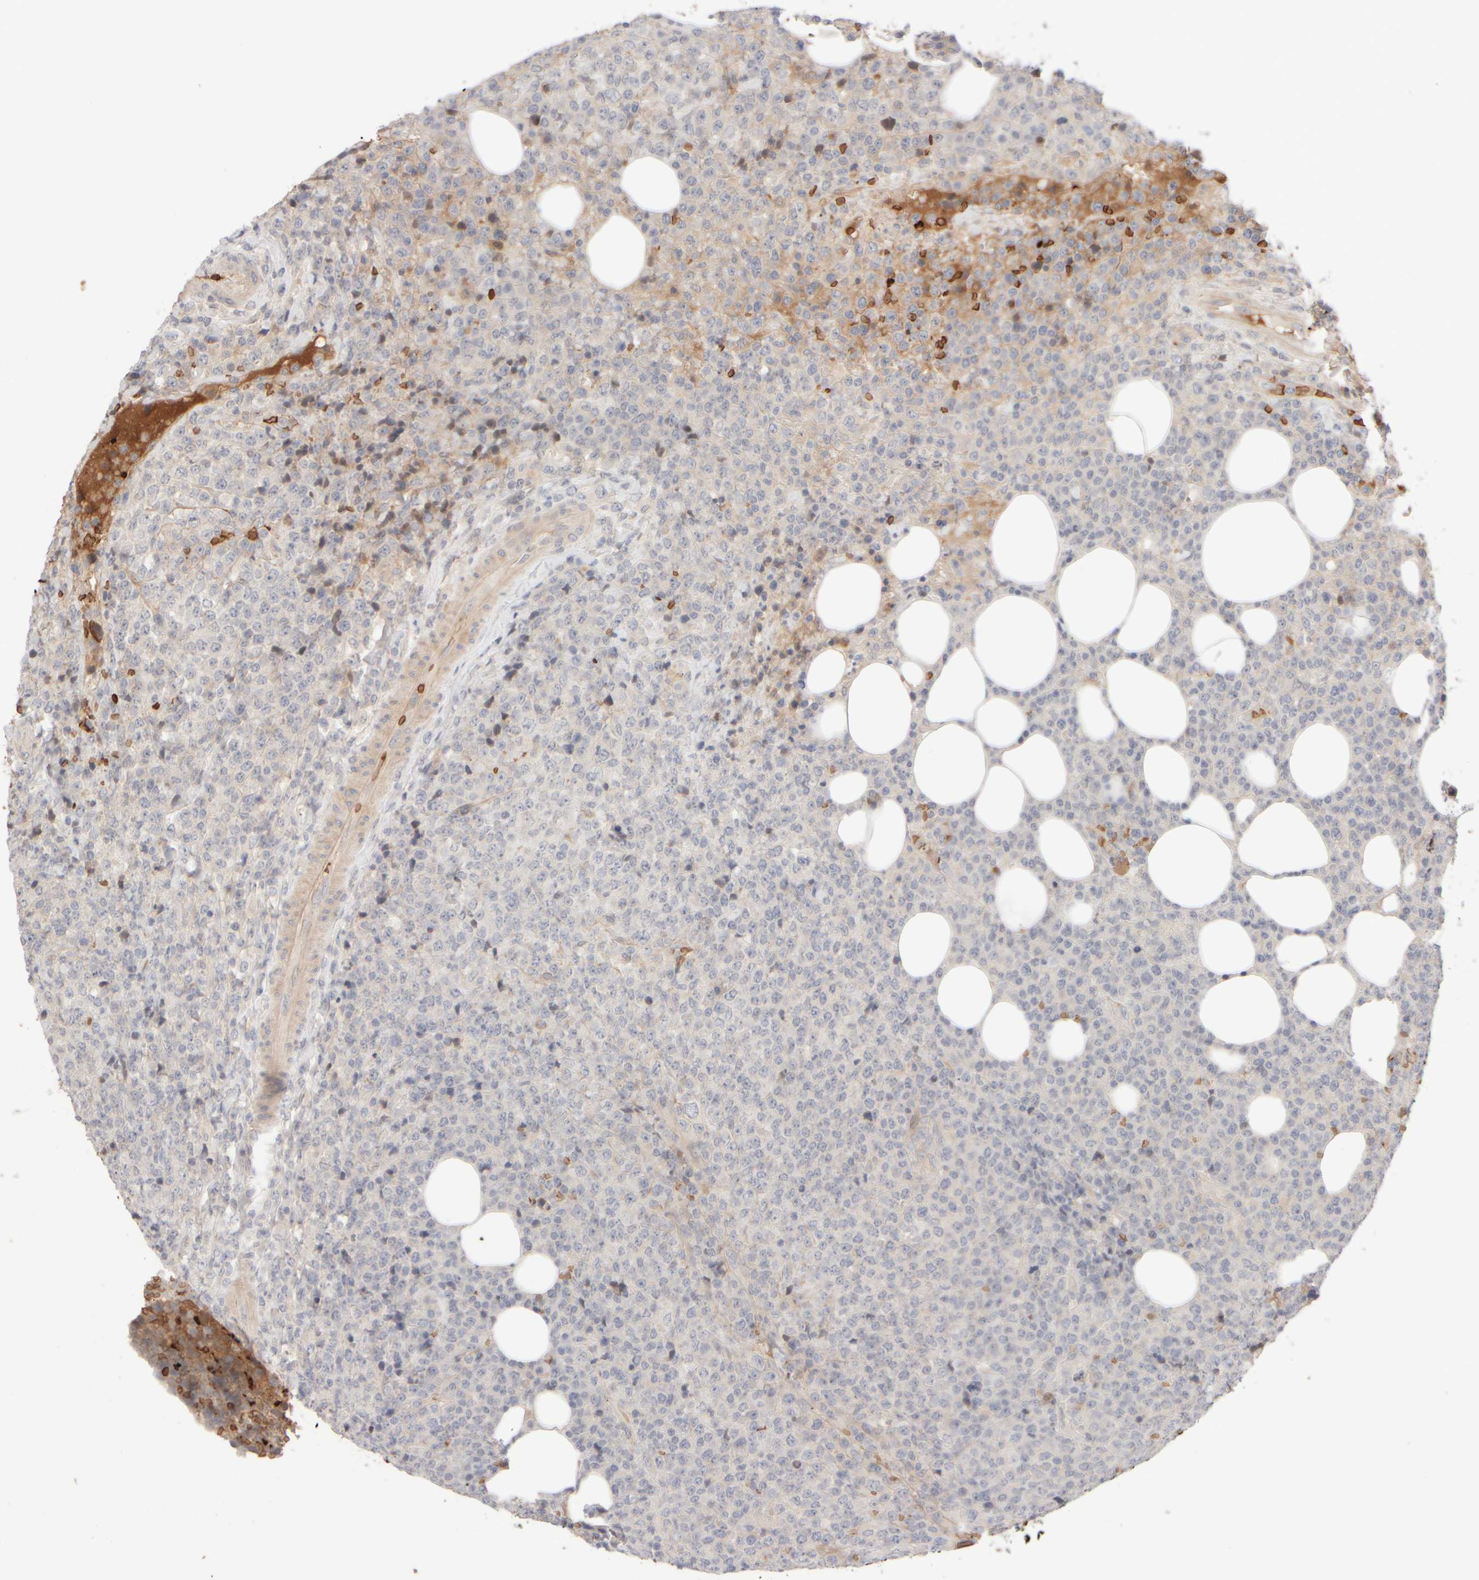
{"staining": {"intensity": "negative", "quantity": "none", "location": "none"}, "tissue": "lymphoma", "cell_type": "Tumor cells", "image_type": "cancer", "snomed": [{"axis": "morphology", "description": "Malignant lymphoma, non-Hodgkin's type, High grade"}, {"axis": "topography", "description": "Lymph node"}], "caption": "Micrograph shows no significant protein positivity in tumor cells of lymphoma.", "gene": "MST1", "patient": {"sex": "male", "age": 13}}